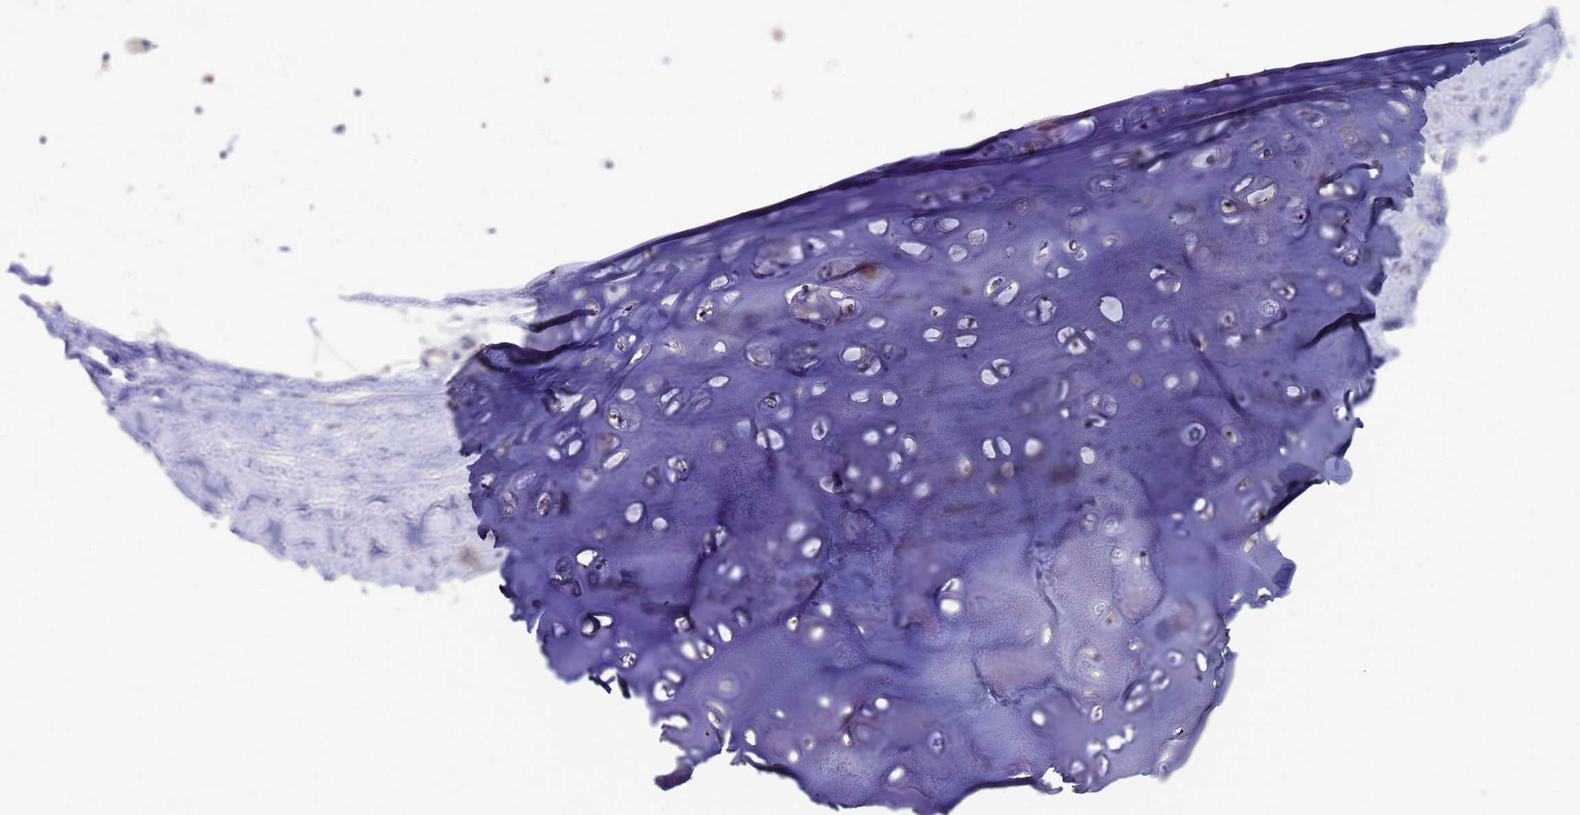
{"staining": {"intensity": "weak", "quantity": "25%-75%", "location": "cytoplasmic/membranous"}, "tissue": "adipose tissue", "cell_type": "Adipocytes", "image_type": "normal", "snomed": [{"axis": "morphology", "description": "Normal tissue, NOS"}, {"axis": "topography", "description": "Lymph node"}, {"axis": "topography", "description": "Bronchus"}], "caption": "Protein expression analysis of unremarkable human adipose tissue reveals weak cytoplasmic/membranous staining in about 25%-75% of adipocytes. (DAB IHC with brightfield microscopy, high magnification).", "gene": "NOL8", "patient": {"sex": "male", "age": 63}}